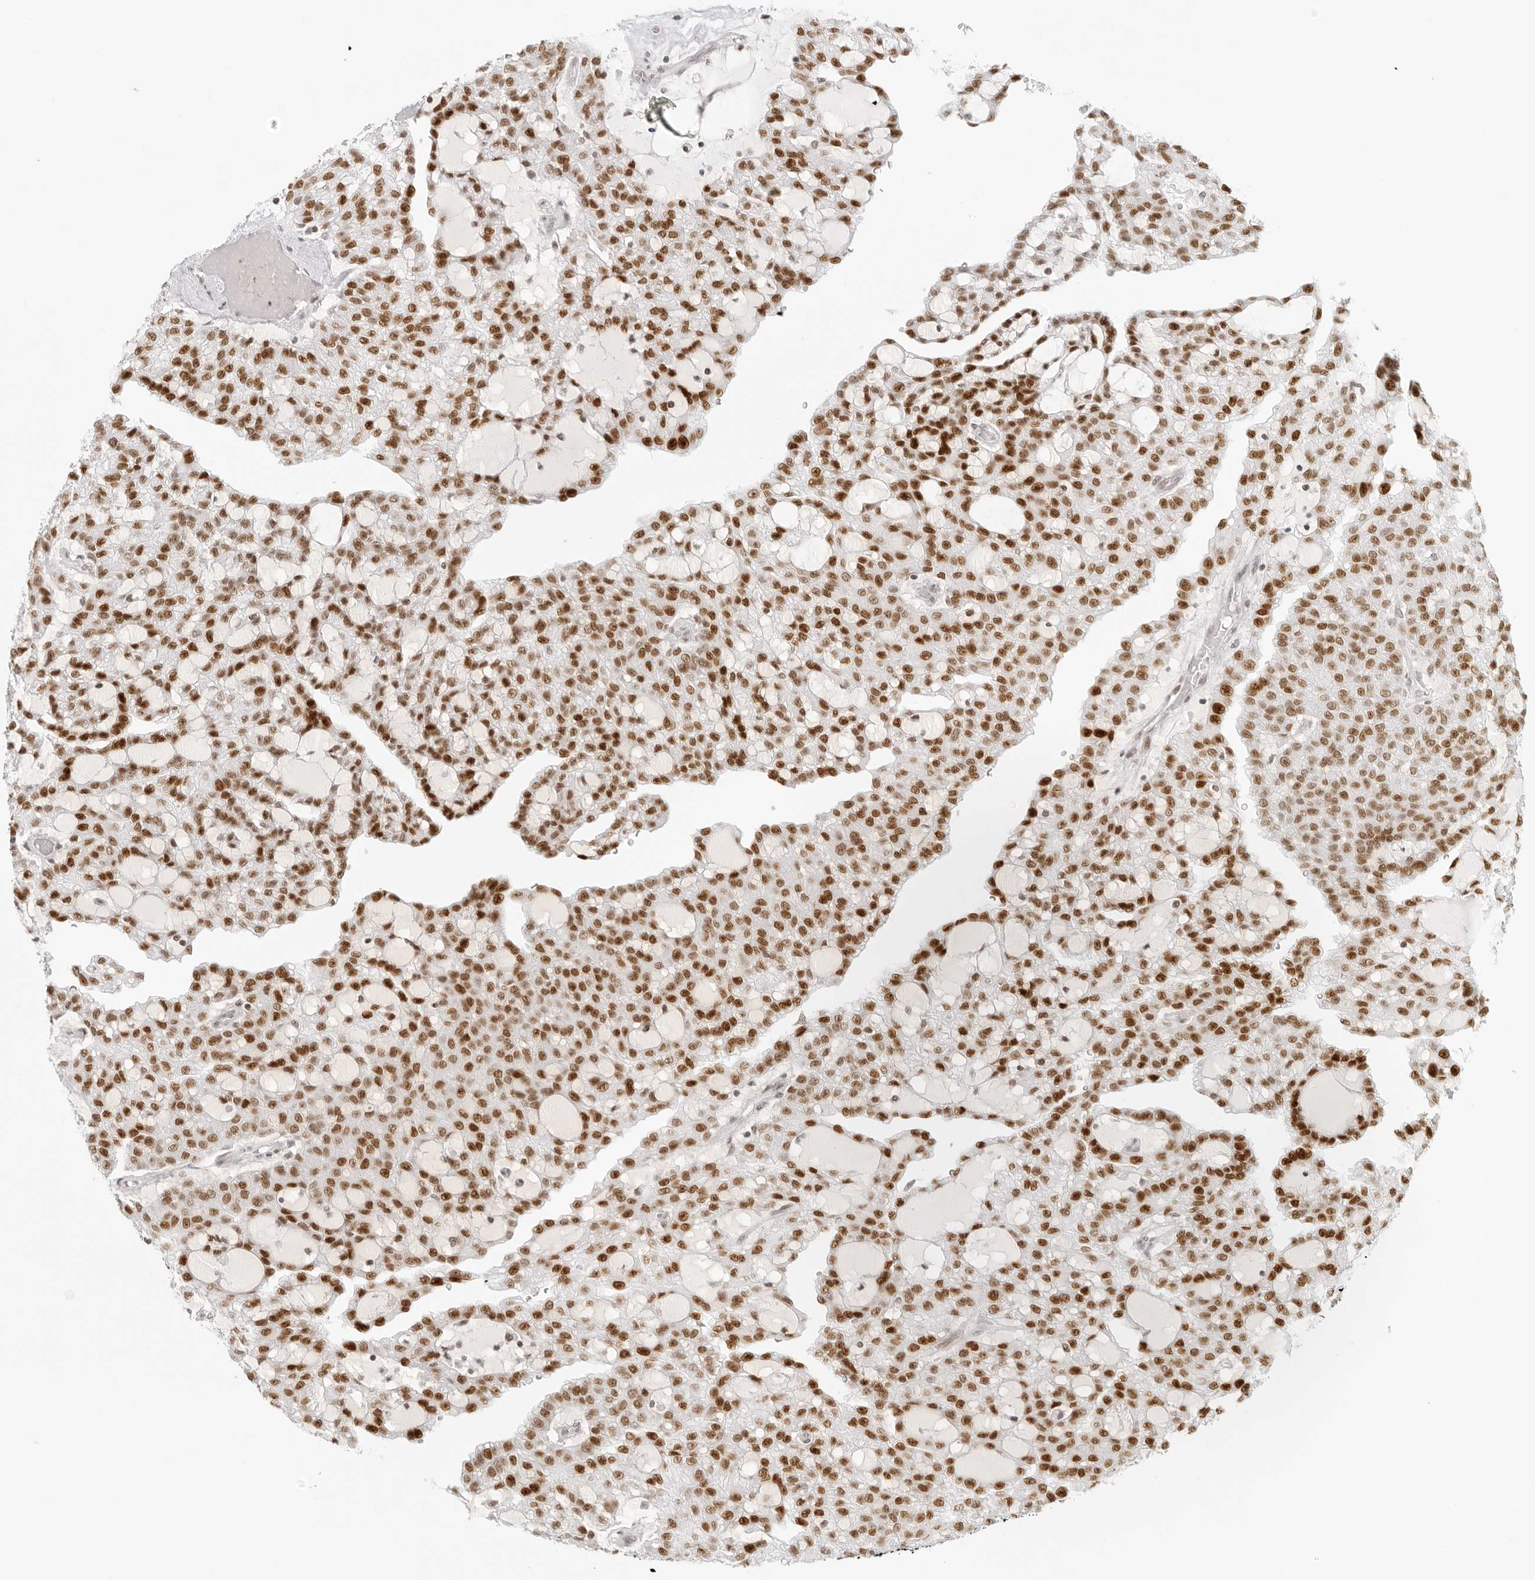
{"staining": {"intensity": "moderate", "quantity": ">75%", "location": "nuclear"}, "tissue": "renal cancer", "cell_type": "Tumor cells", "image_type": "cancer", "snomed": [{"axis": "morphology", "description": "Adenocarcinoma, NOS"}, {"axis": "topography", "description": "Kidney"}], "caption": "Immunohistochemistry (IHC) micrograph of neoplastic tissue: human renal cancer (adenocarcinoma) stained using immunohistochemistry reveals medium levels of moderate protein expression localized specifically in the nuclear of tumor cells, appearing as a nuclear brown color.", "gene": "RCC1", "patient": {"sex": "male", "age": 63}}